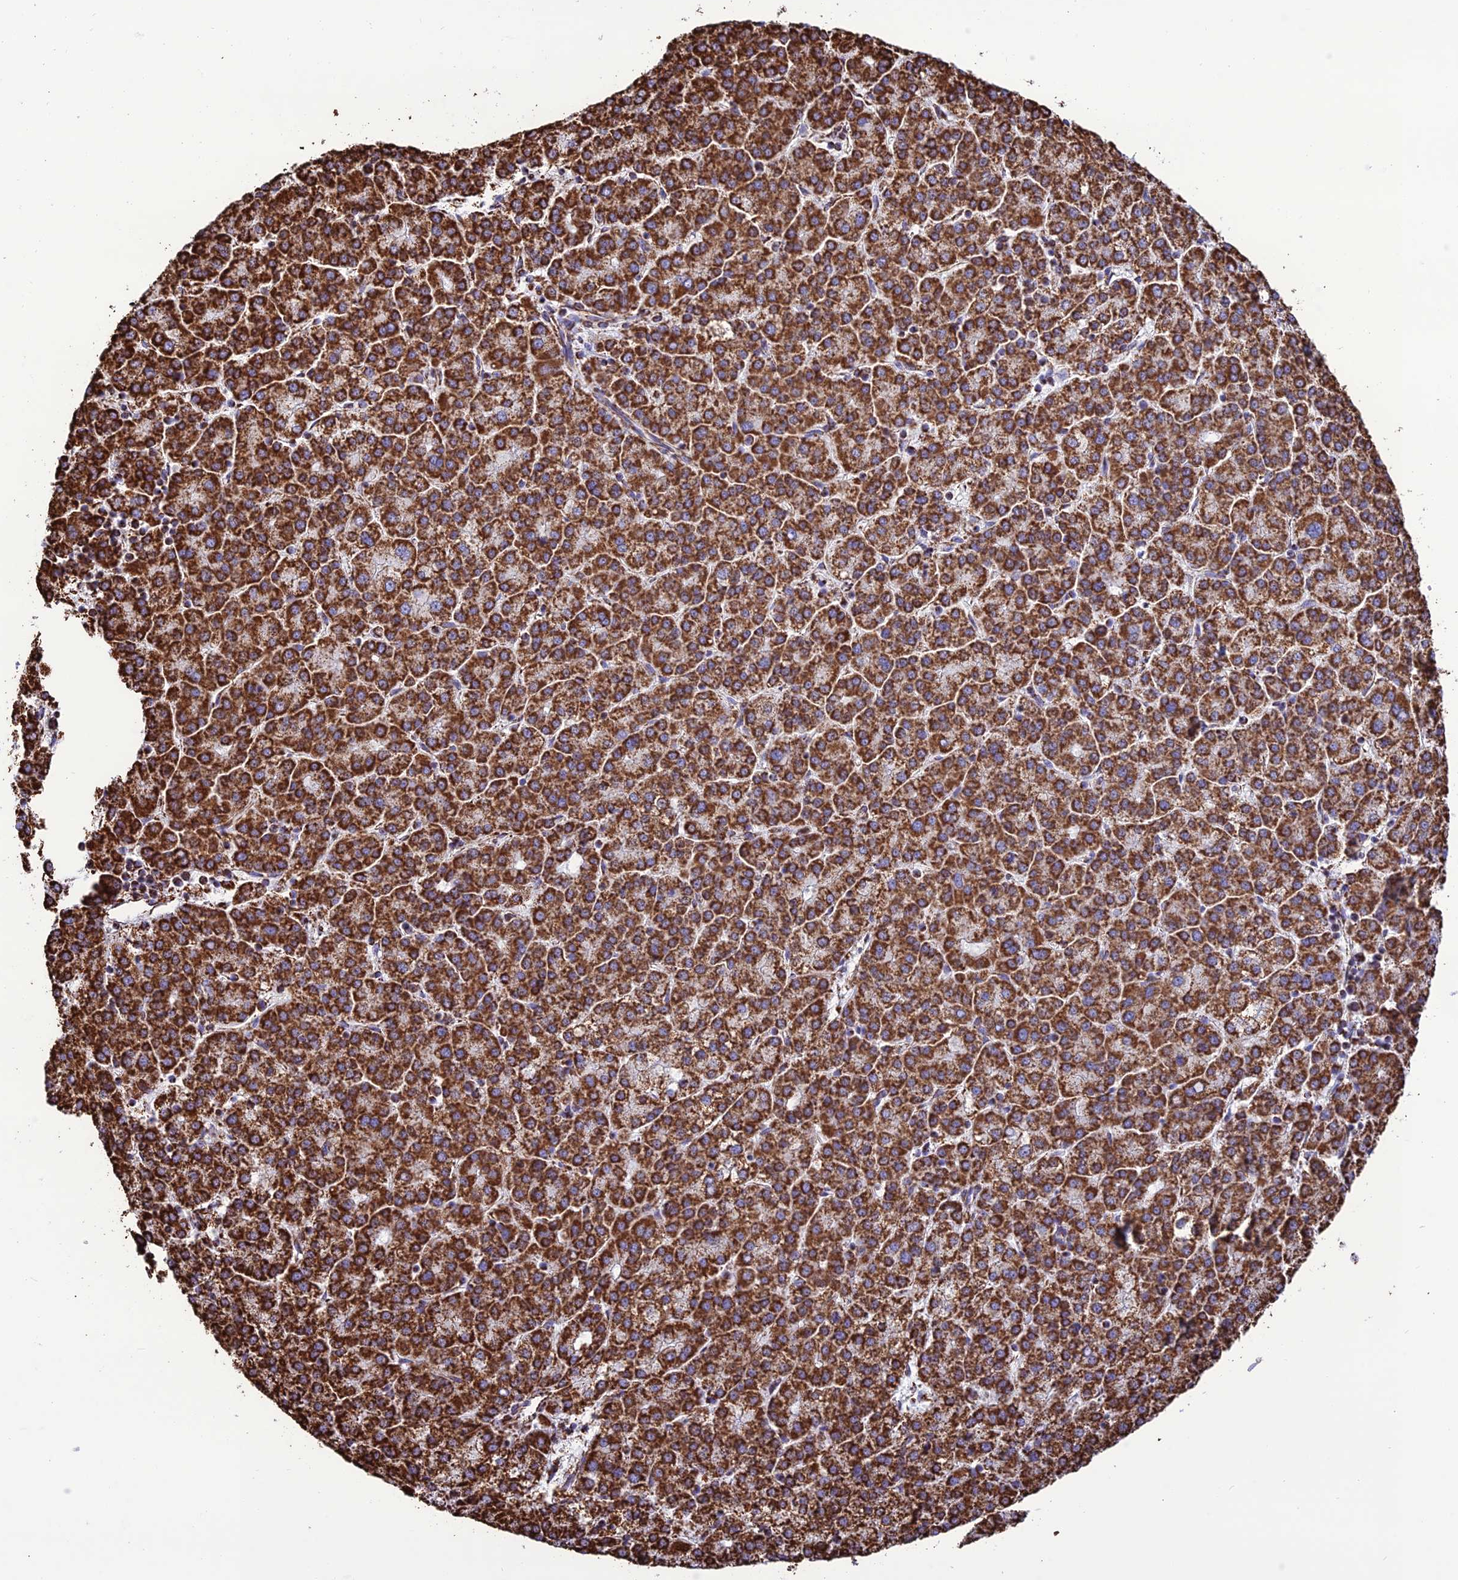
{"staining": {"intensity": "strong", "quantity": ">75%", "location": "cytoplasmic/membranous"}, "tissue": "liver cancer", "cell_type": "Tumor cells", "image_type": "cancer", "snomed": [{"axis": "morphology", "description": "Carcinoma, Hepatocellular, NOS"}, {"axis": "topography", "description": "Liver"}], "caption": "A brown stain shows strong cytoplasmic/membranous staining of a protein in liver hepatocellular carcinoma tumor cells.", "gene": "NDUFAF1", "patient": {"sex": "female", "age": 58}}